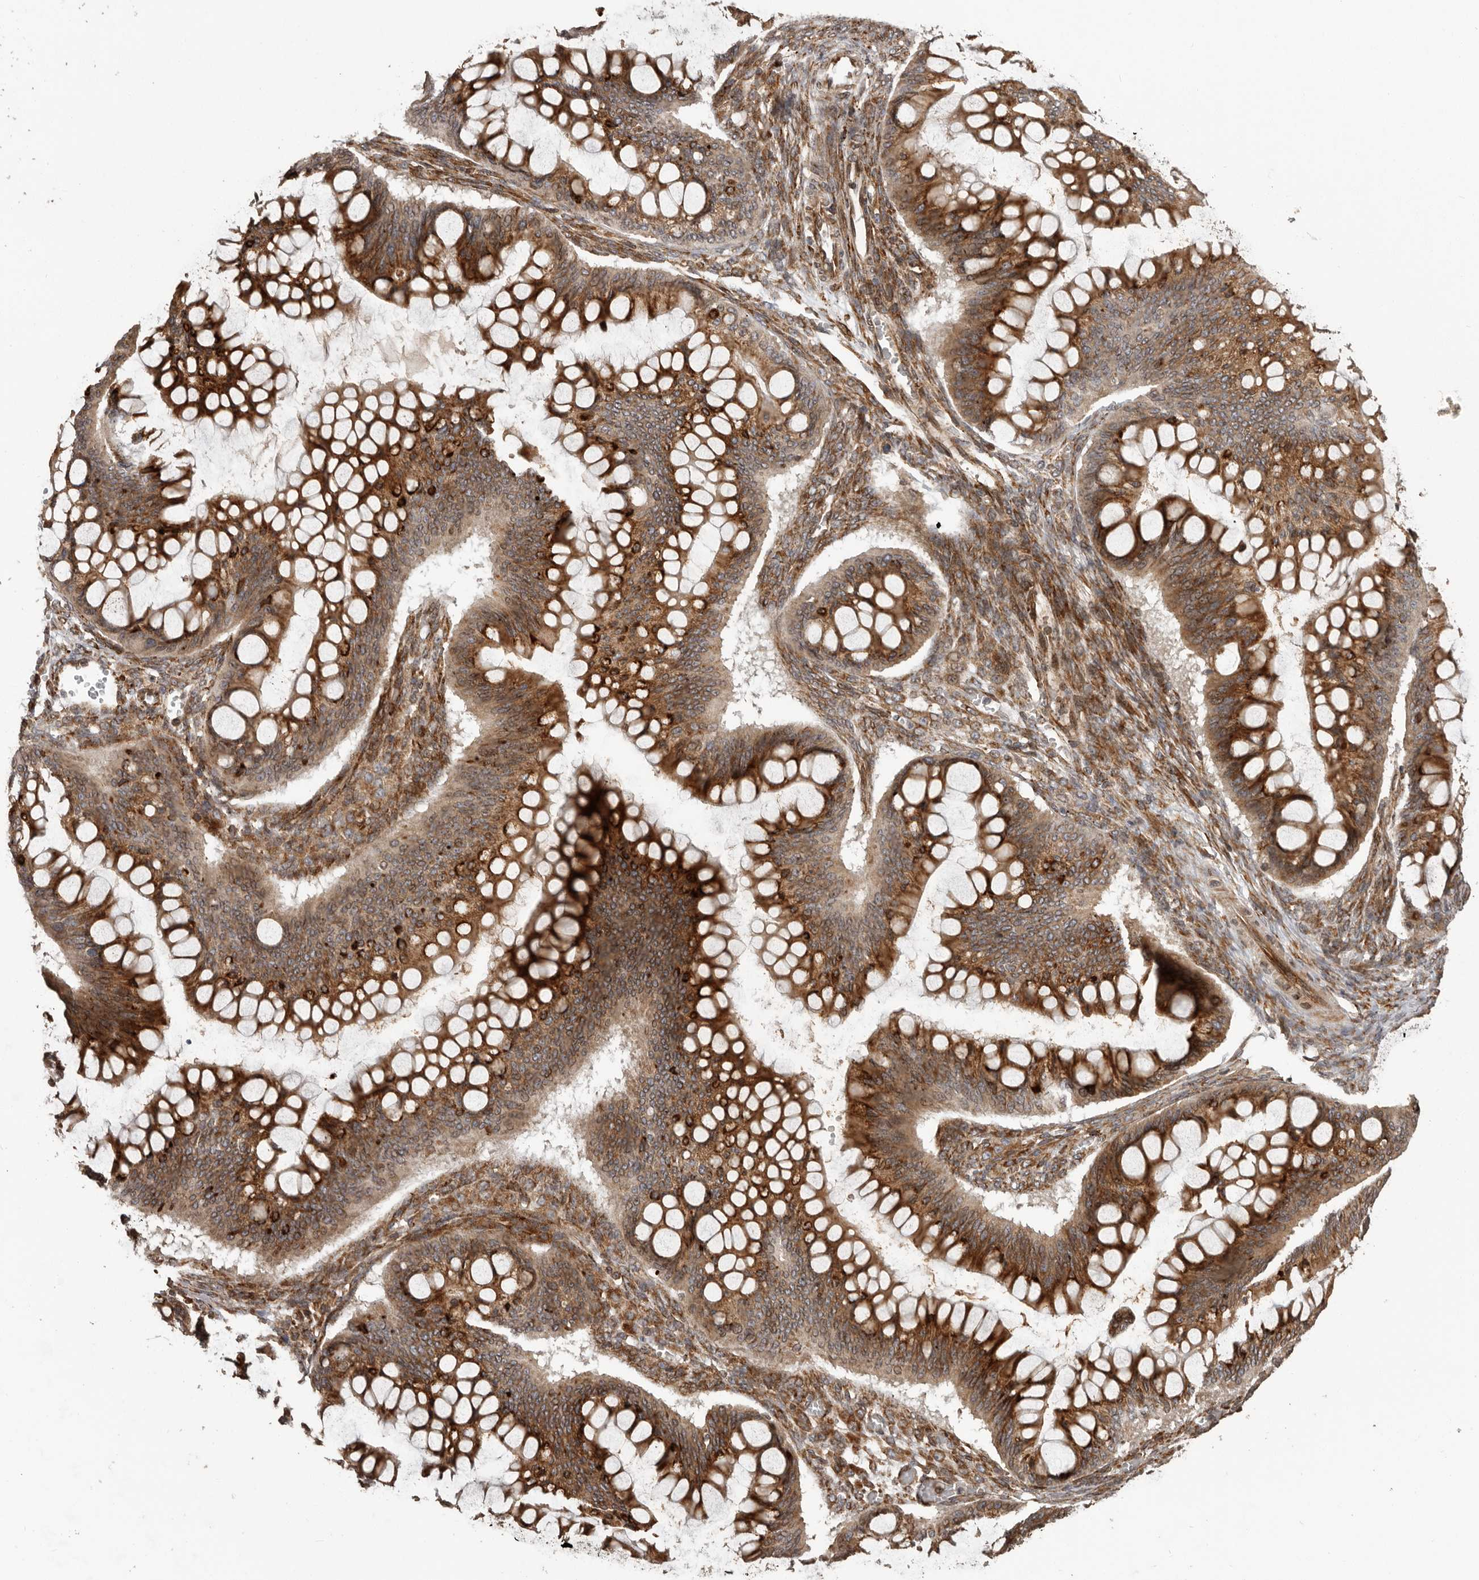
{"staining": {"intensity": "strong", "quantity": ">75%", "location": "cytoplasmic/membranous"}, "tissue": "ovarian cancer", "cell_type": "Tumor cells", "image_type": "cancer", "snomed": [{"axis": "morphology", "description": "Cystadenocarcinoma, mucinous, NOS"}, {"axis": "topography", "description": "Ovary"}], "caption": "Tumor cells demonstrate strong cytoplasmic/membranous expression in approximately >75% of cells in mucinous cystadenocarcinoma (ovarian).", "gene": "NUP43", "patient": {"sex": "female", "age": 73}}